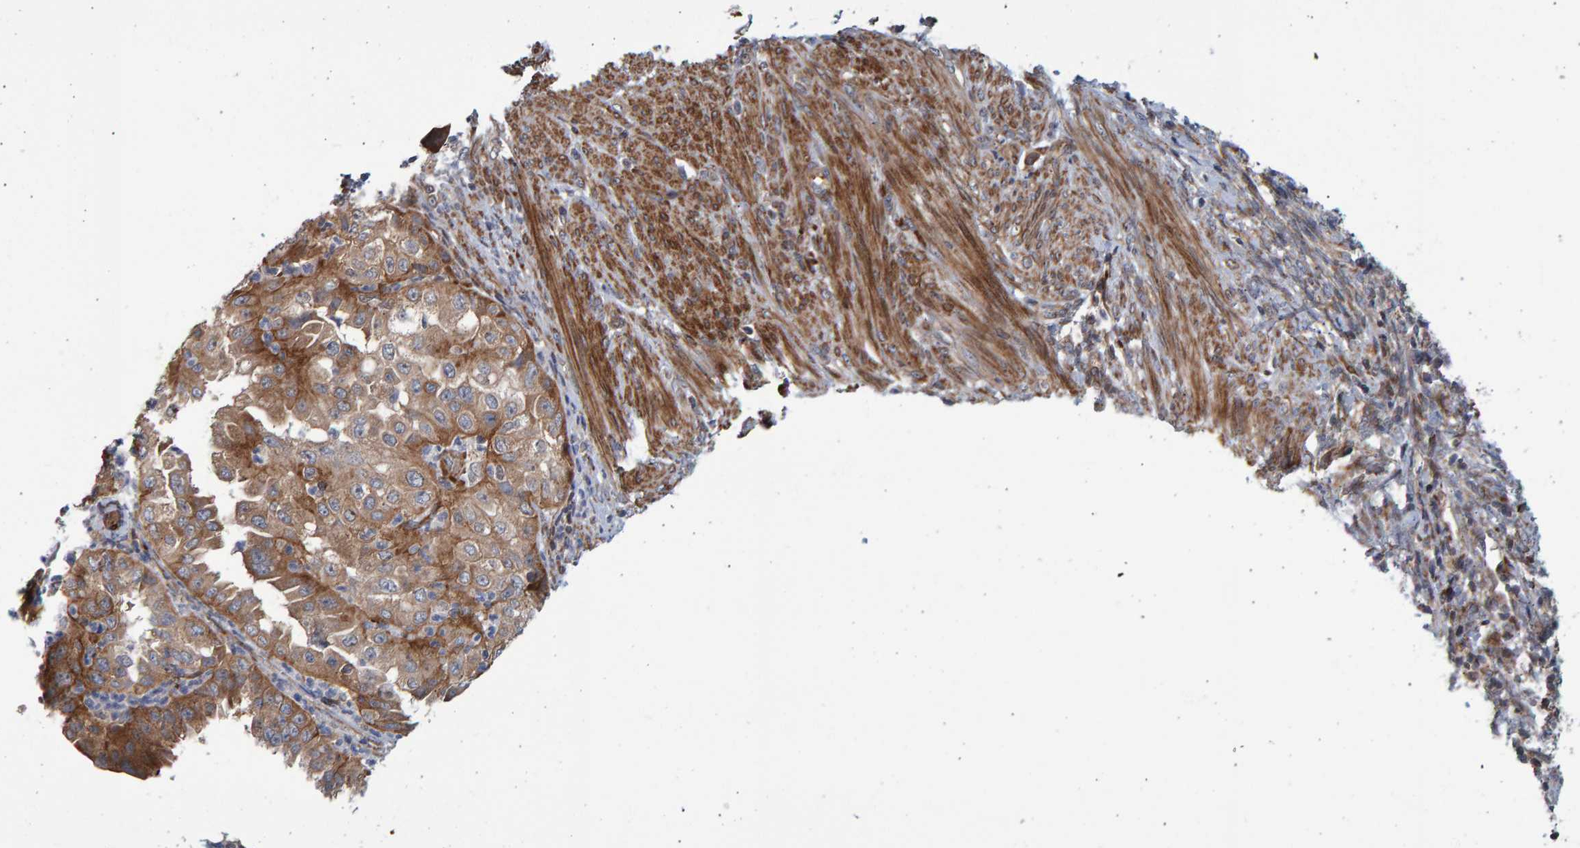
{"staining": {"intensity": "moderate", "quantity": ">75%", "location": "cytoplasmic/membranous"}, "tissue": "endometrial cancer", "cell_type": "Tumor cells", "image_type": "cancer", "snomed": [{"axis": "morphology", "description": "Adenocarcinoma, NOS"}, {"axis": "topography", "description": "Endometrium"}], "caption": "The histopathology image displays immunohistochemical staining of endometrial adenocarcinoma. There is moderate cytoplasmic/membranous positivity is seen in approximately >75% of tumor cells. (DAB IHC with brightfield microscopy, high magnification).", "gene": "LRBA", "patient": {"sex": "female", "age": 85}}